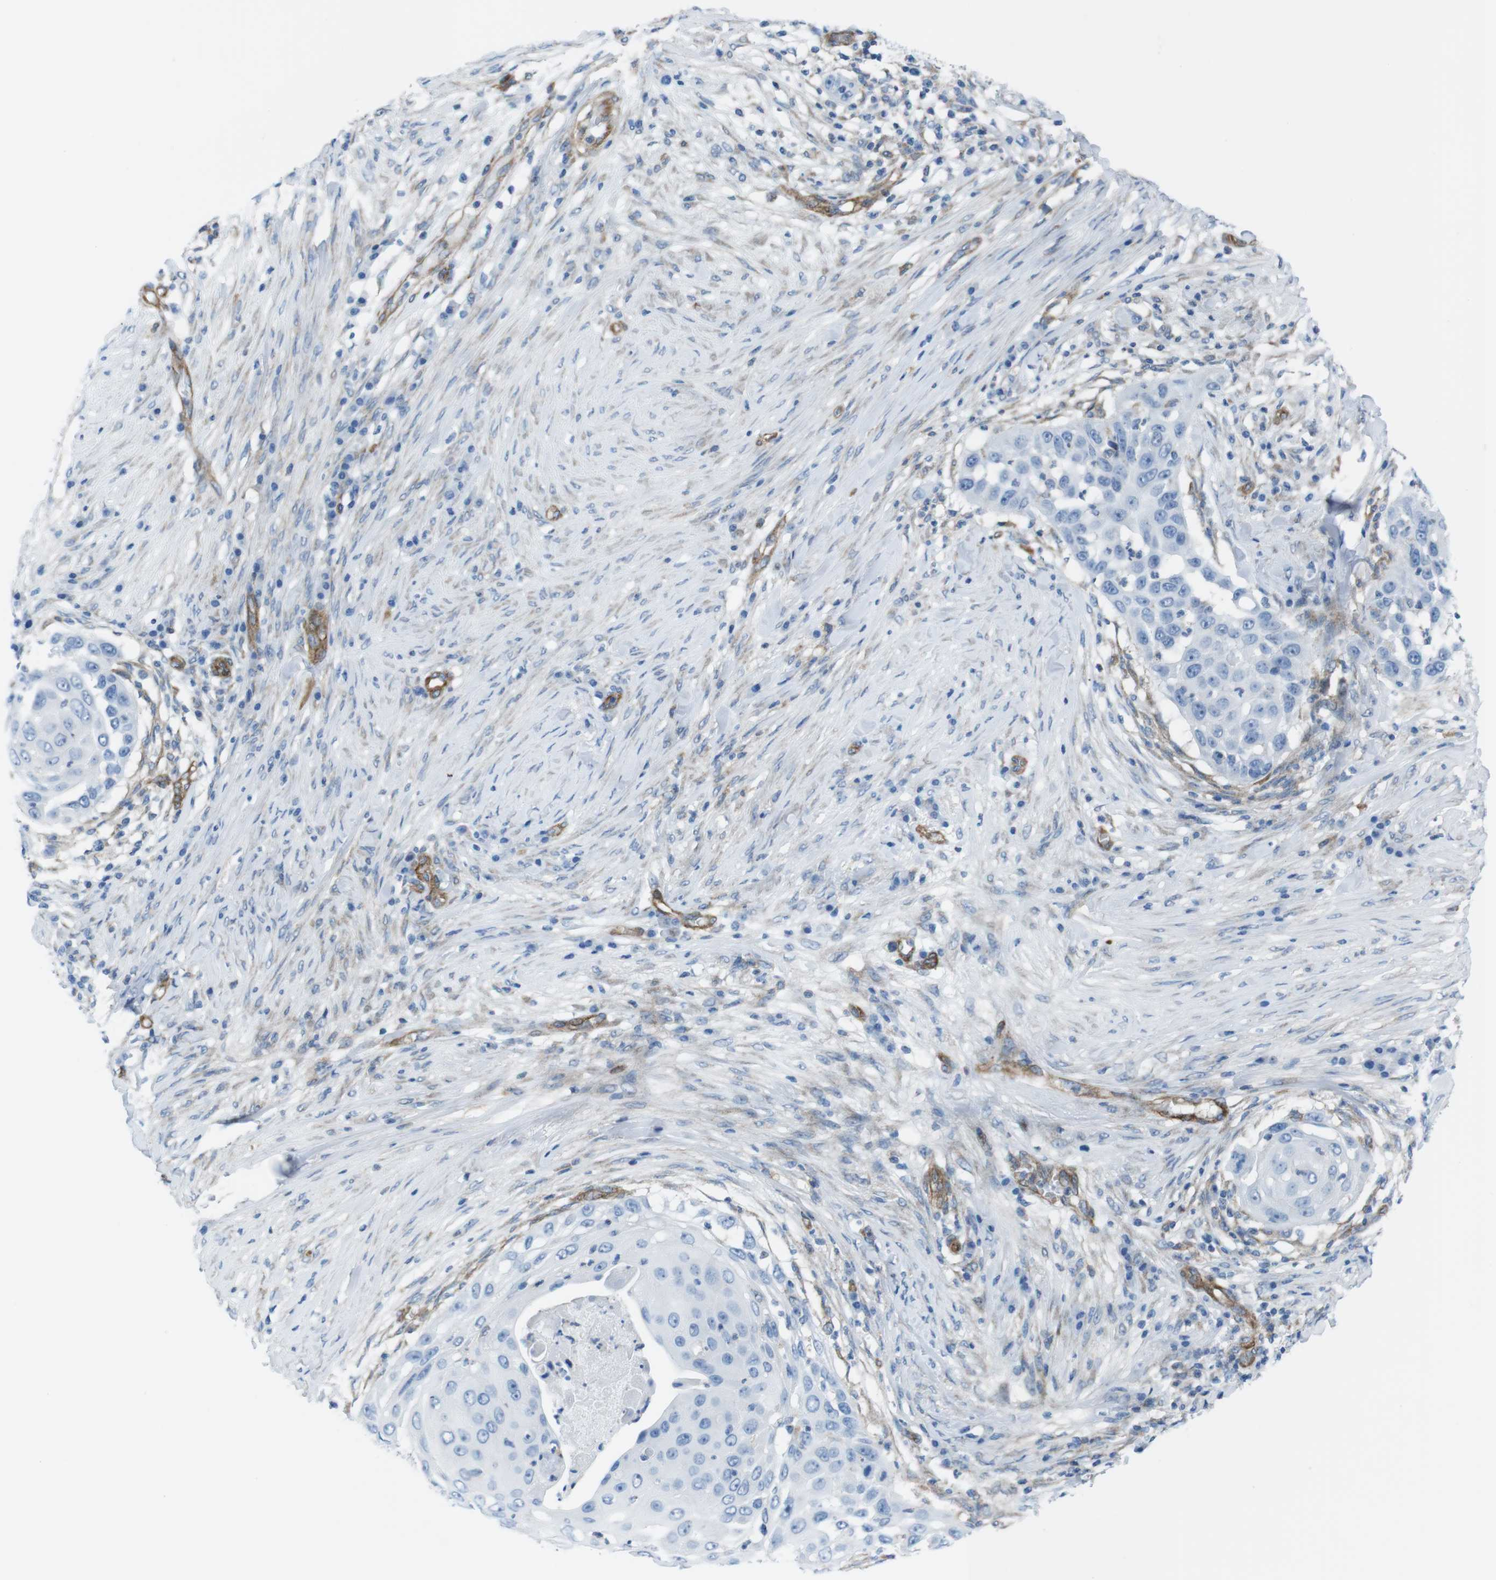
{"staining": {"intensity": "negative", "quantity": "none", "location": "none"}, "tissue": "skin cancer", "cell_type": "Tumor cells", "image_type": "cancer", "snomed": [{"axis": "morphology", "description": "Squamous cell carcinoma, NOS"}, {"axis": "topography", "description": "Skin"}], "caption": "Immunohistochemical staining of human skin squamous cell carcinoma demonstrates no significant expression in tumor cells.", "gene": "DIAPH2", "patient": {"sex": "female", "age": 44}}